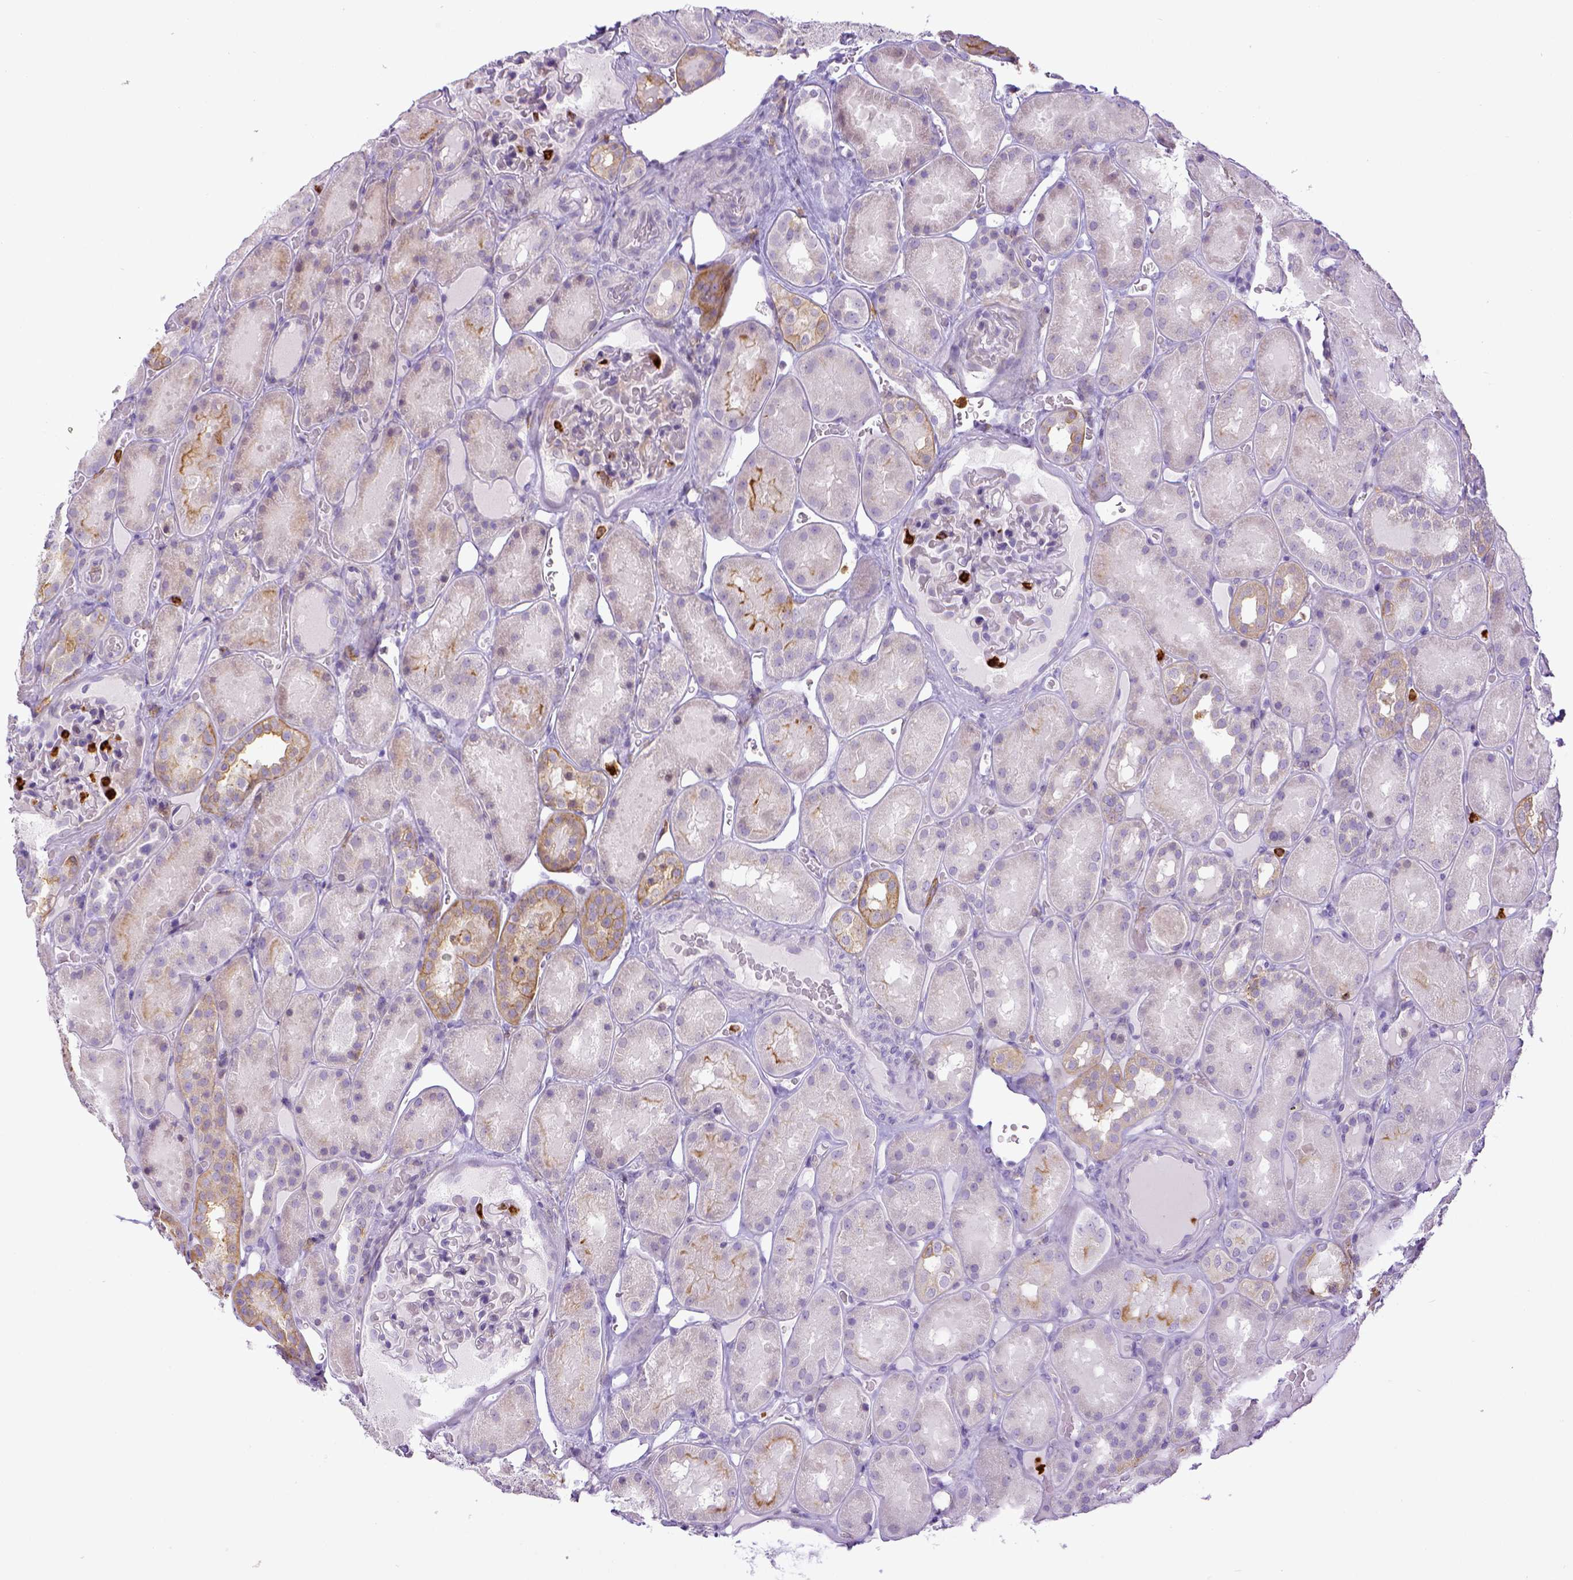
{"staining": {"intensity": "negative", "quantity": "none", "location": "none"}, "tissue": "kidney", "cell_type": "Cells in glomeruli", "image_type": "normal", "snomed": [{"axis": "morphology", "description": "Normal tissue, NOS"}, {"axis": "topography", "description": "Kidney"}], "caption": "Immunohistochemistry (IHC) histopathology image of normal human kidney stained for a protein (brown), which exhibits no positivity in cells in glomeruli.", "gene": "ITGAM", "patient": {"sex": "male", "age": 73}}